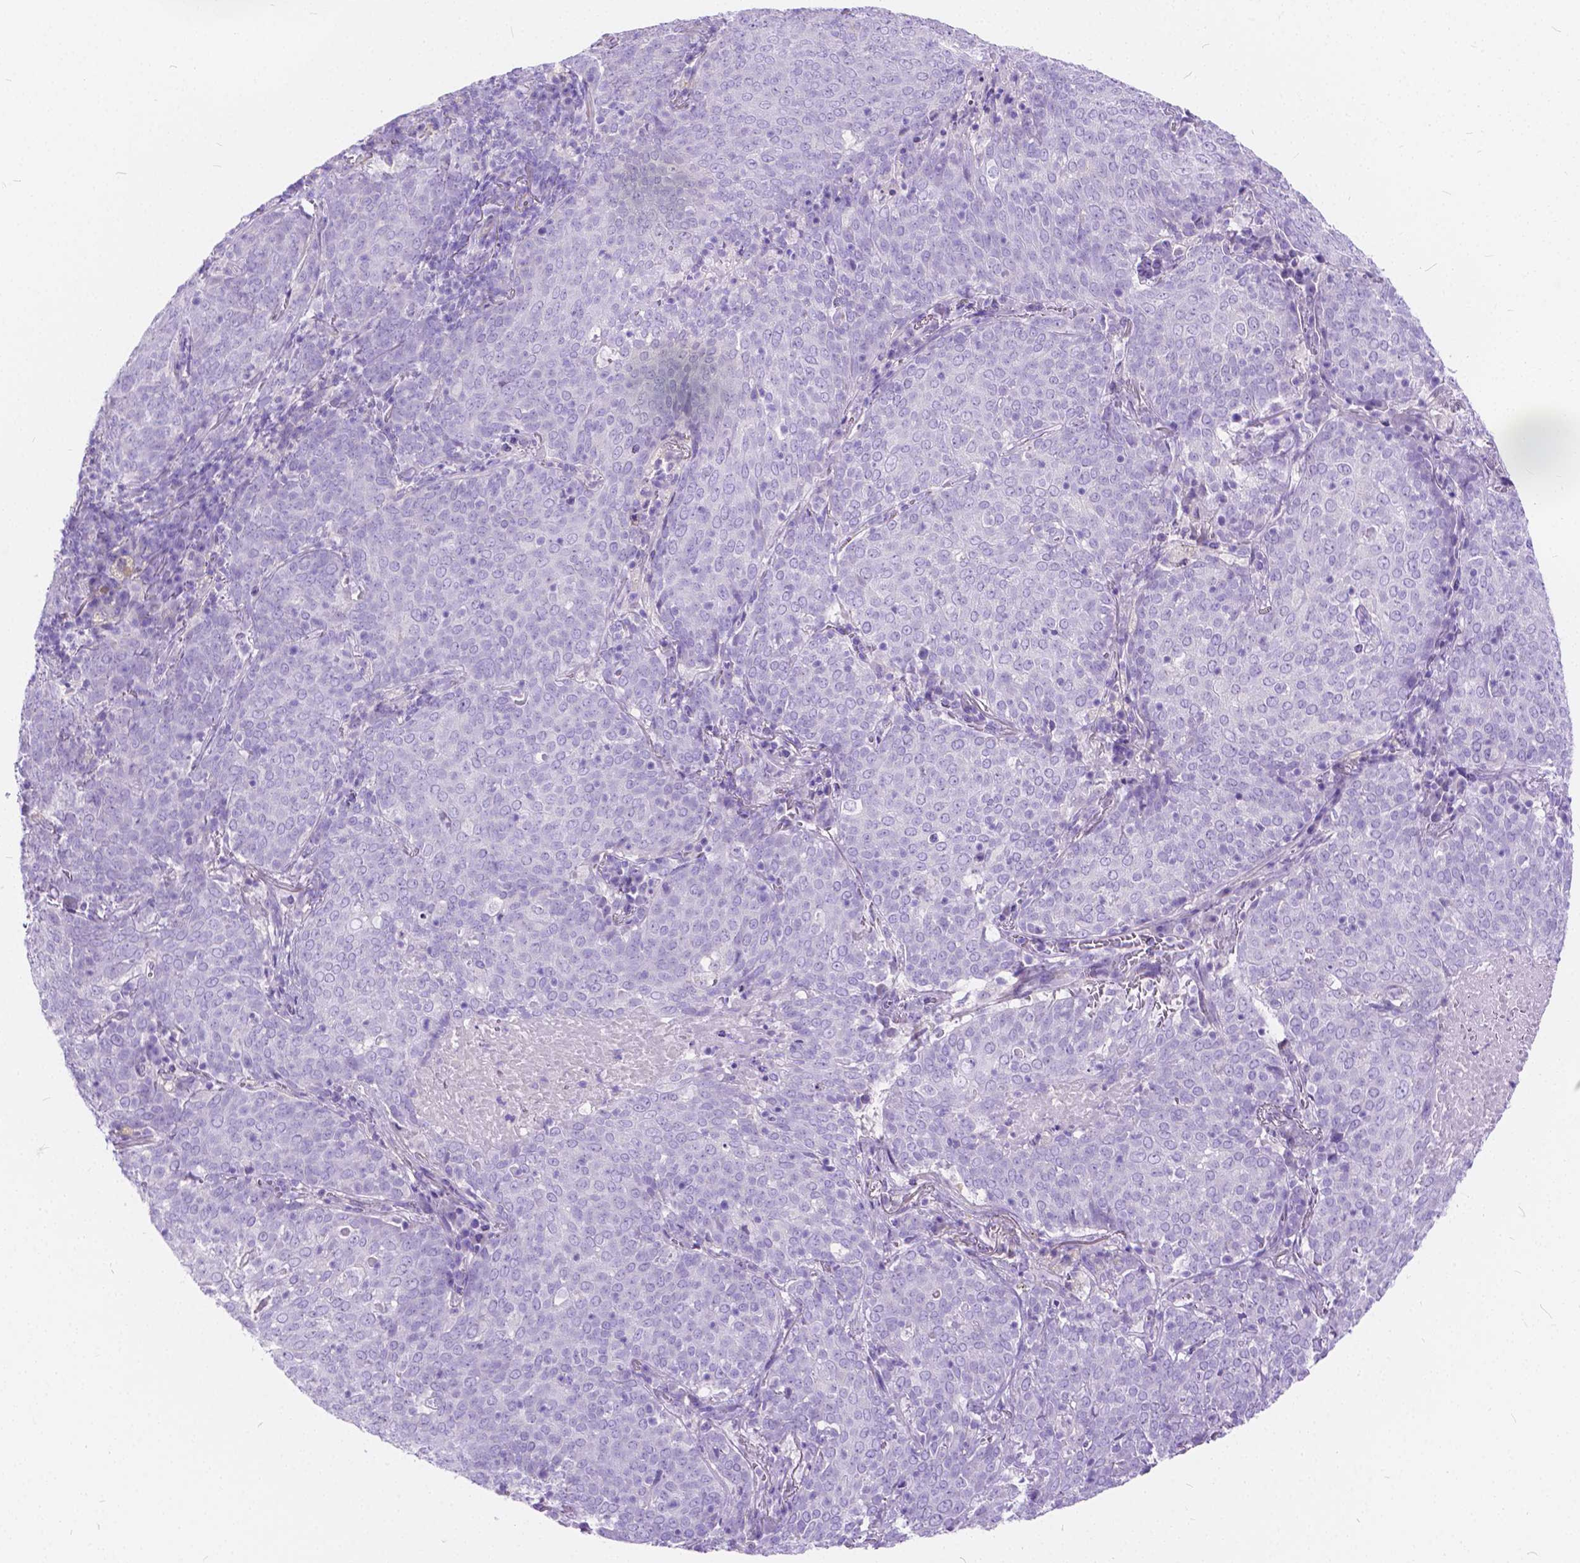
{"staining": {"intensity": "negative", "quantity": "none", "location": "none"}, "tissue": "lung cancer", "cell_type": "Tumor cells", "image_type": "cancer", "snomed": [{"axis": "morphology", "description": "Squamous cell carcinoma, NOS"}, {"axis": "topography", "description": "Lung"}], "caption": "A photomicrograph of human lung cancer is negative for staining in tumor cells.", "gene": "CHRM1", "patient": {"sex": "male", "age": 82}}